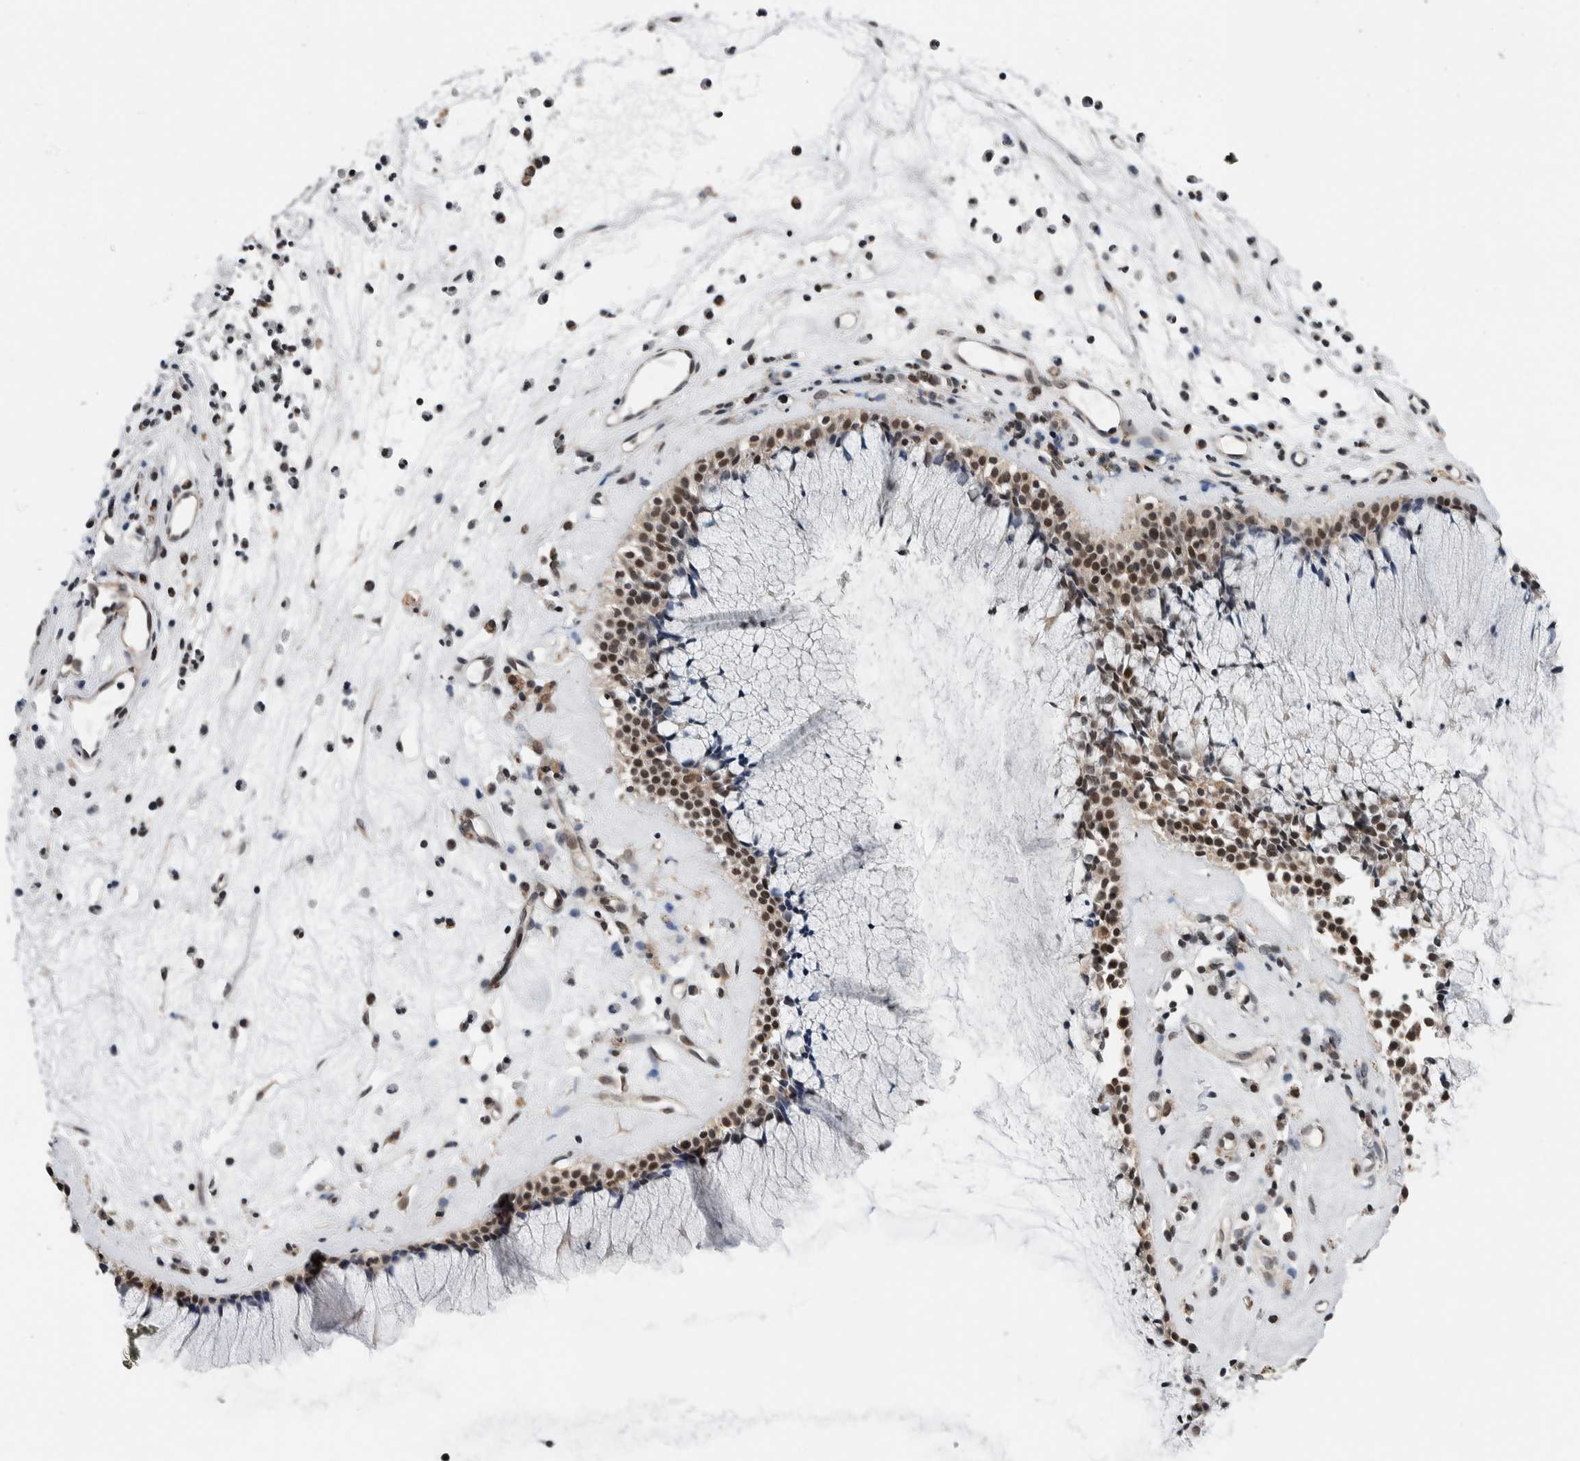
{"staining": {"intensity": "strong", "quantity": ">75%", "location": "cytoplasmic/membranous,nuclear"}, "tissue": "nasopharynx", "cell_type": "Respiratory epithelial cells", "image_type": "normal", "snomed": [{"axis": "morphology", "description": "Normal tissue, NOS"}, {"axis": "topography", "description": "Nasopharynx"}], "caption": "Nasopharynx stained with IHC displays strong cytoplasmic/membranous,nuclear expression in about >75% of respiratory epithelial cells.", "gene": "NPLOC4", "patient": {"sex": "female", "age": 42}}